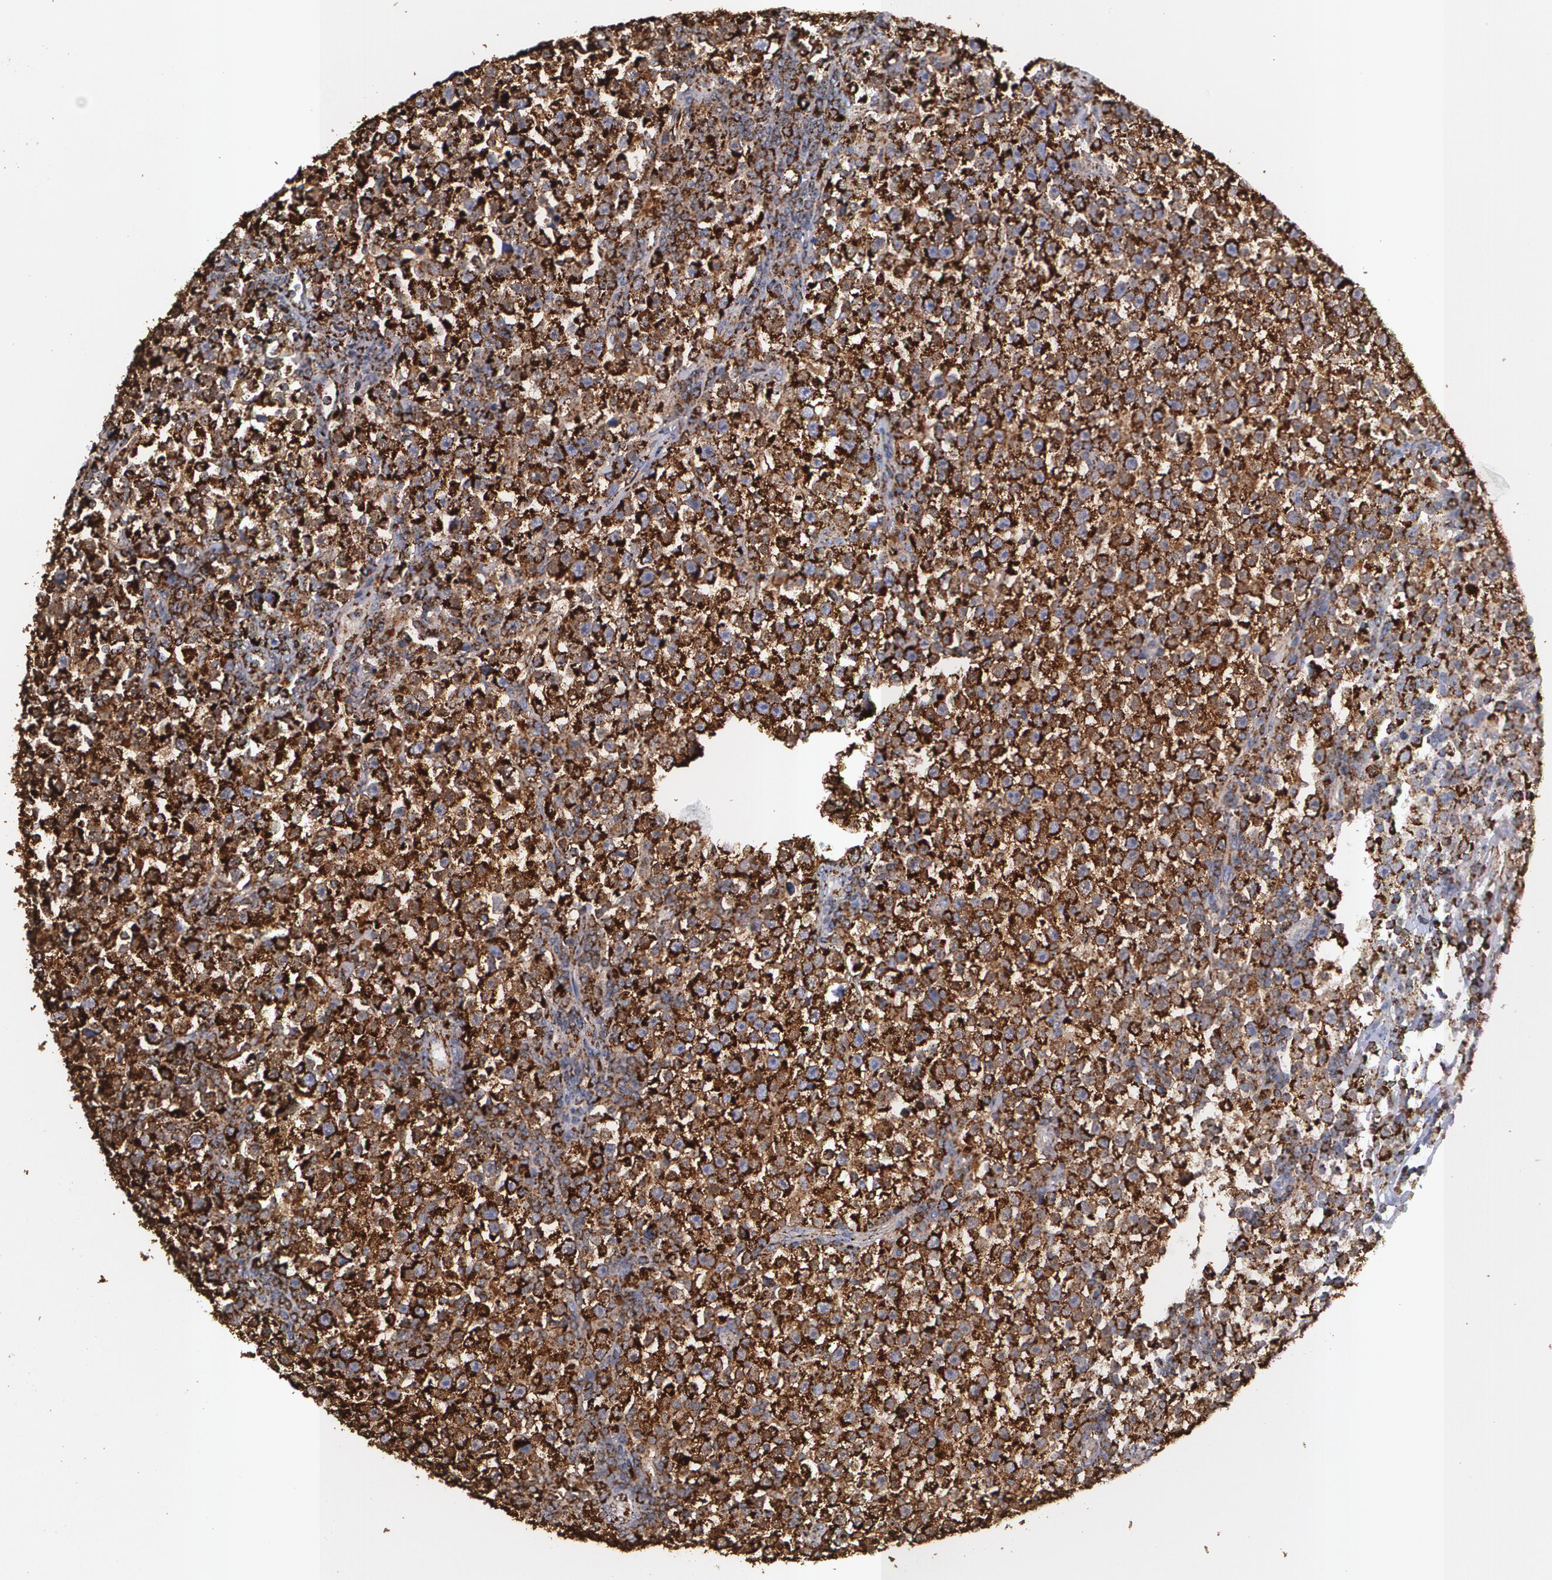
{"staining": {"intensity": "strong", "quantity": ">75%", "location": "cytoplasmic/membranous"}, "tissue": "testis cancer", "cell_type": "Tumor cells", "image_type": "cancer", "snomed": [{"axis": "morphology", "description": "Seminoma, NOS"}, {"axis": "topography", "description": "Testis"}], "caption": "About >75% of tumor cells in human testis seminoma show strong cytoplasmic/membranous protein expression as visualized by brown immunohistochemical staining.", "gene": "HSPD1", "patient": {"sex": "male", "age": 43}}